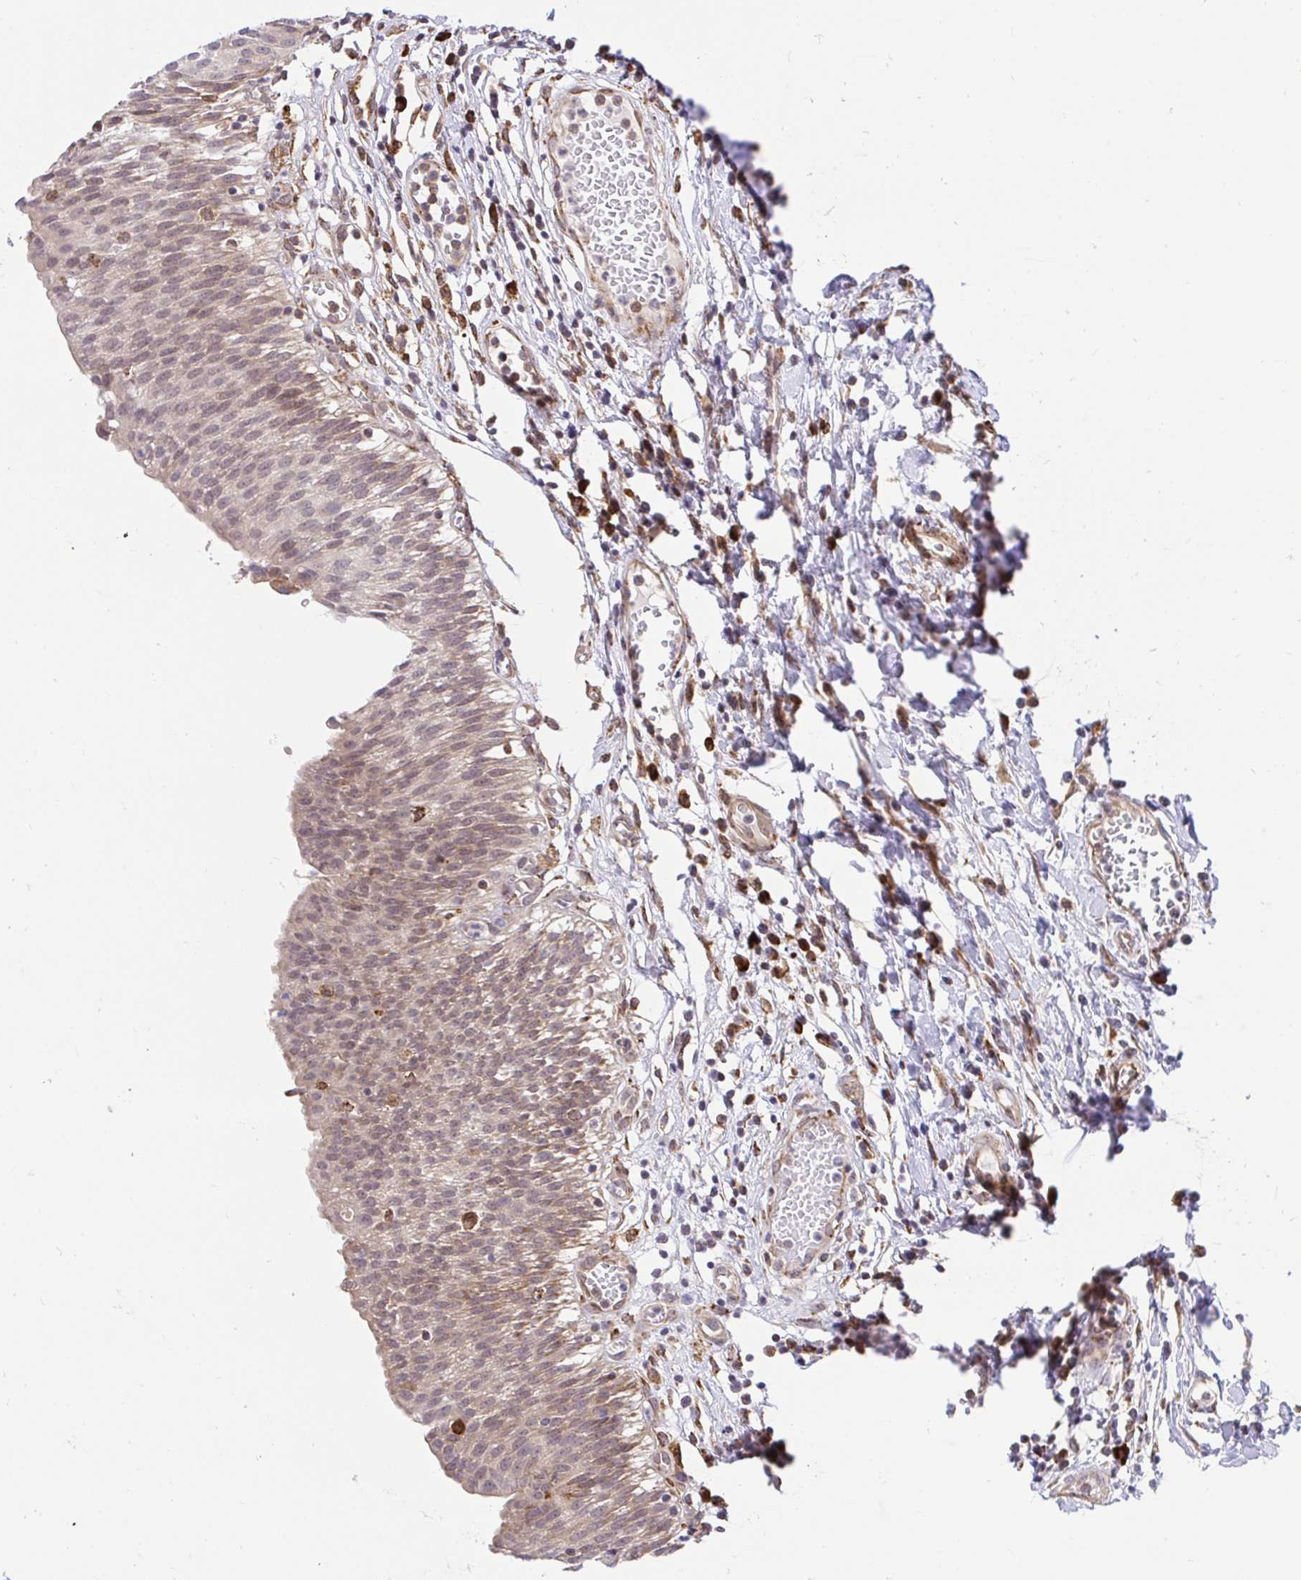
{"staining": {"intensity": "moderate", "quantity": "25%-75%", "location": "cytoplasmic/membranous,nuclear"}, "tissue": "urinary bladder", "cell_type": "Urothelial cells", "image_type": "normal", "snomed": [{"axis": "morphology", "description": "Normal tissue, NOS"}, {"axis": "topography", "description": "Urinary bladder"}], "caption": "Moderate cytoplasmic/membranous,nuclear positivity for a protein is appreciated in approximately 25%-75% of urothelial cells of unremarkable urinary bladder using IHC.", "gene": "NAALAD2", "patient": {"sex": "male", "age": 64}}